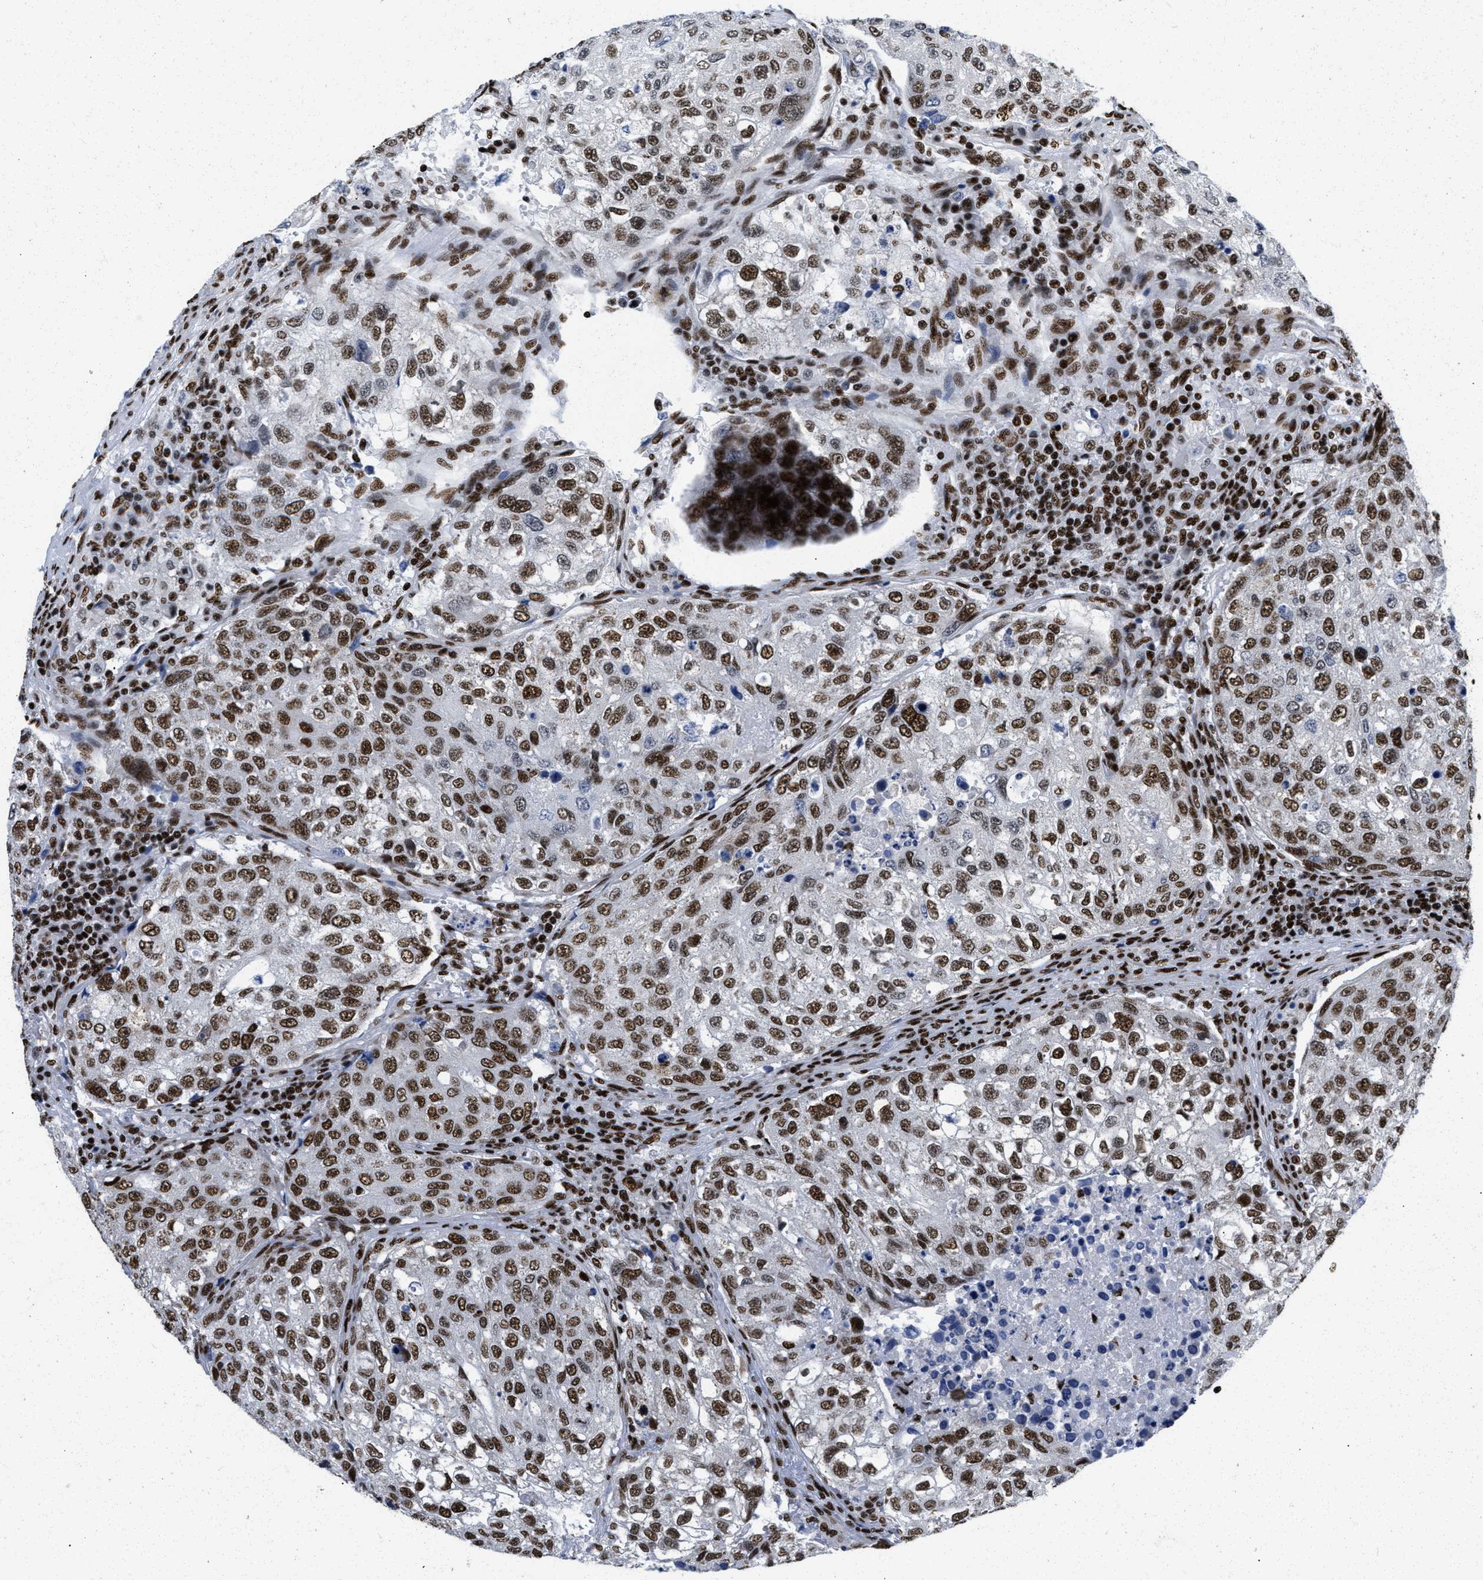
{"staining": {"intensity": "strong", "quantity": "25%-75%", "location": "nuclear"}, "tissue": "urothelial cancer", "cell_type": "Tumor cells", "image_type": "cancer", "snomed": [{"axis": "morphology", "description": "Urothelial carcinoma, High grade"}, {"axis": "topography", "description": "Lymph node"}, {"axis": "topography", "description": "Urinary bladder"}], "caption": "The micrograph shows staining of urothelial cancer, revealing strong nuclear protein positivity (brown color) within tumor cells. The protein of interest is stained brown, and the nuclei are stained in blue (DAB (3,3'-diaminobenzidine) IHC with brightfield microscopy, high magnification).", "gene": "CREB1", "patient": {"sex": "male", "age": 51}}